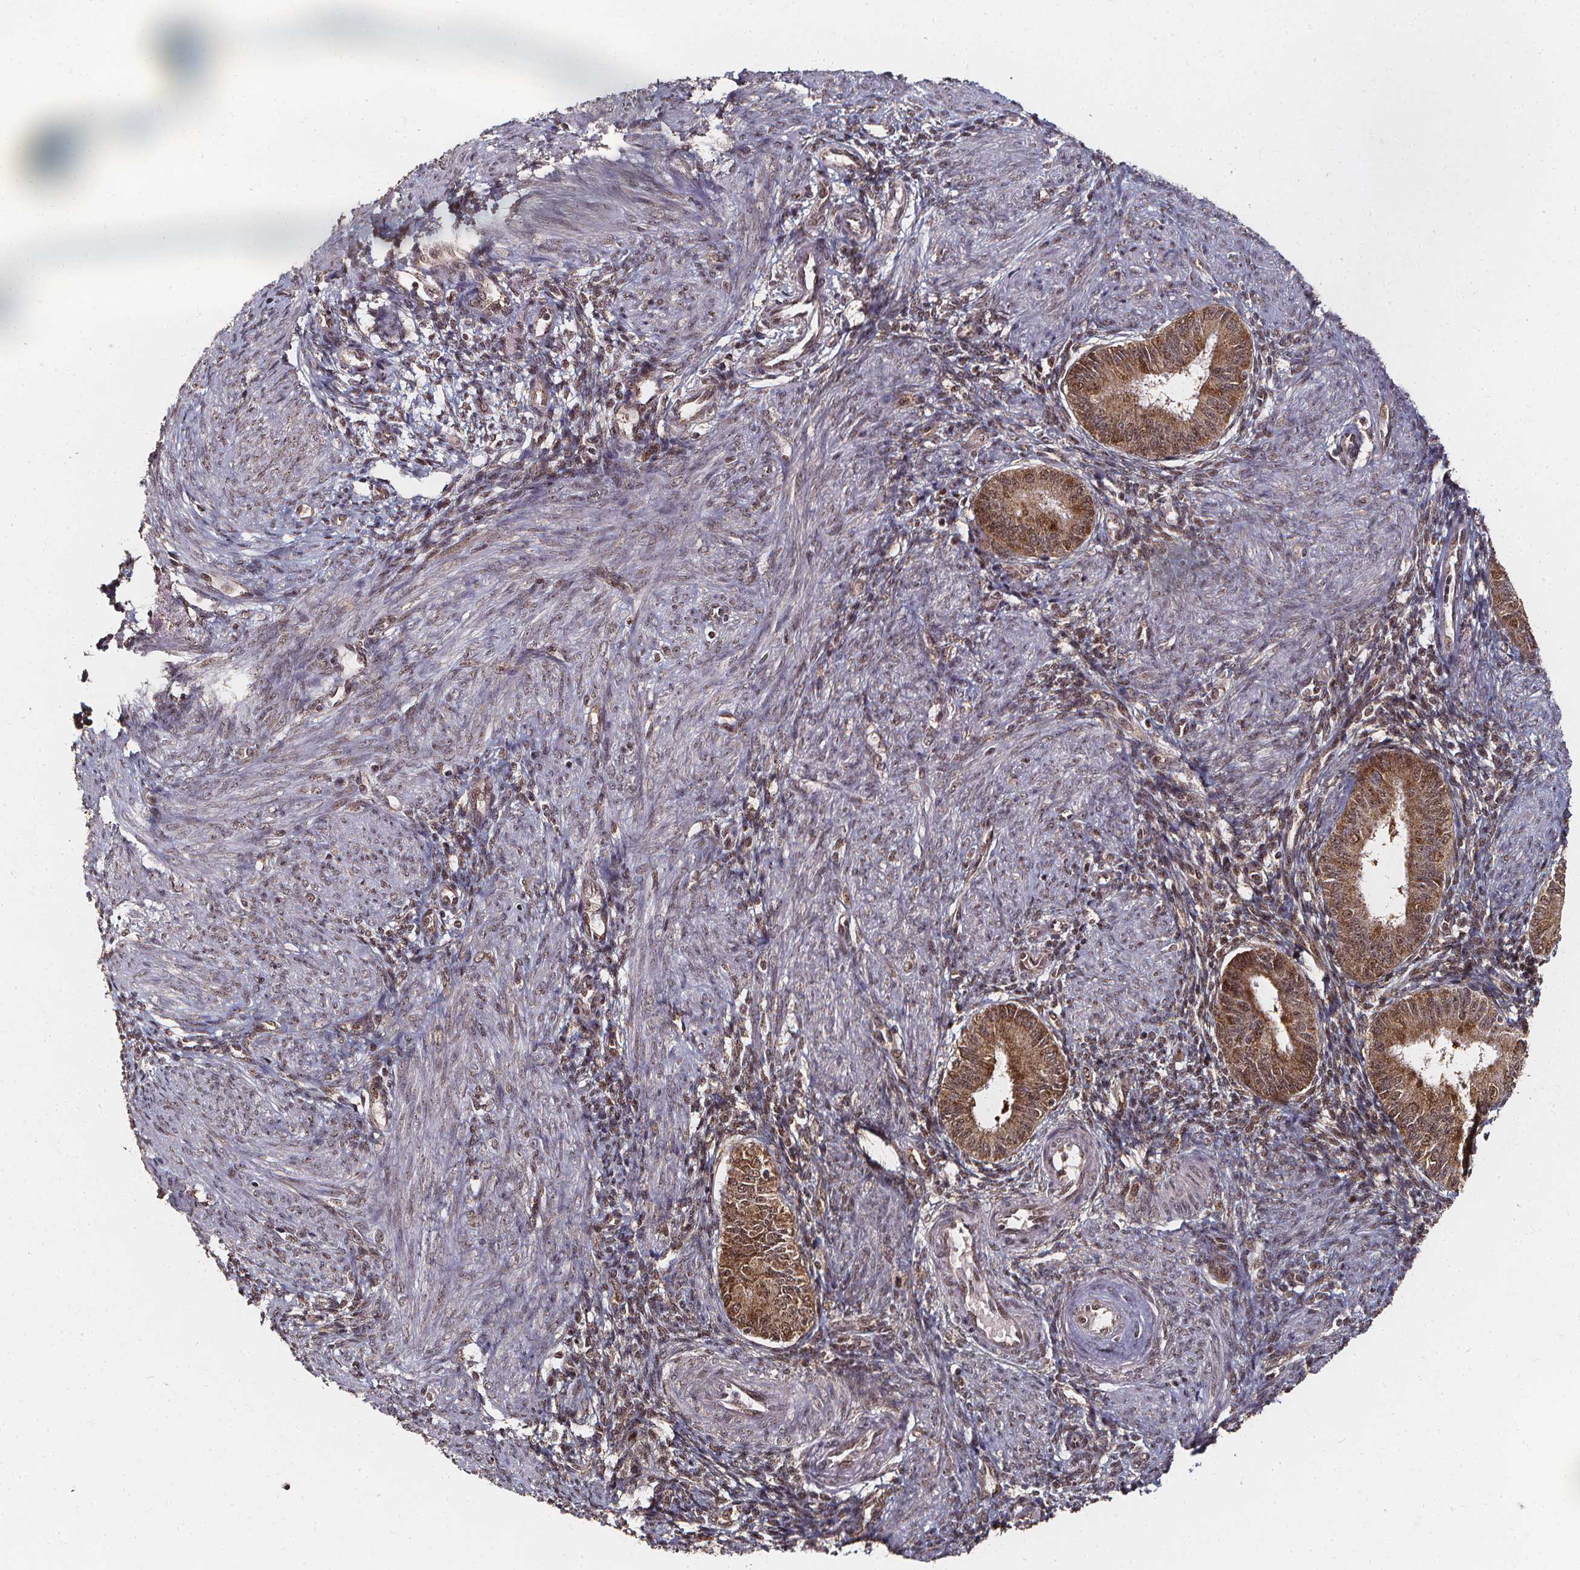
{"staining": {"intensity": "moderate", "quantity": ">75%", "location": "cytoplasmic/membranous,nuclear"}, "tissue": "endometrium", "cell_type": "Cells in endometrial stroma", "image_type": "normal", "snomed": [{"axis": "morphology", "description": "Normal tissue, NOS"}, {"axis": "topography", "description": "Endometrium"}], "caption": "Immunohistochemical staining of unremarkable human endometrium displays moderate cytoplasmic/membranous,nuclear protein positivity in approximately >75% of cells in endometrial stroma. Using DAB (3,3'-diaminobenzidine) (brown) and hematoxylin (blue) stains, captured at high magnification using brightfield microscopy.", "gene": "SMN1", "patient": {"sex": "female", "age": 39}}